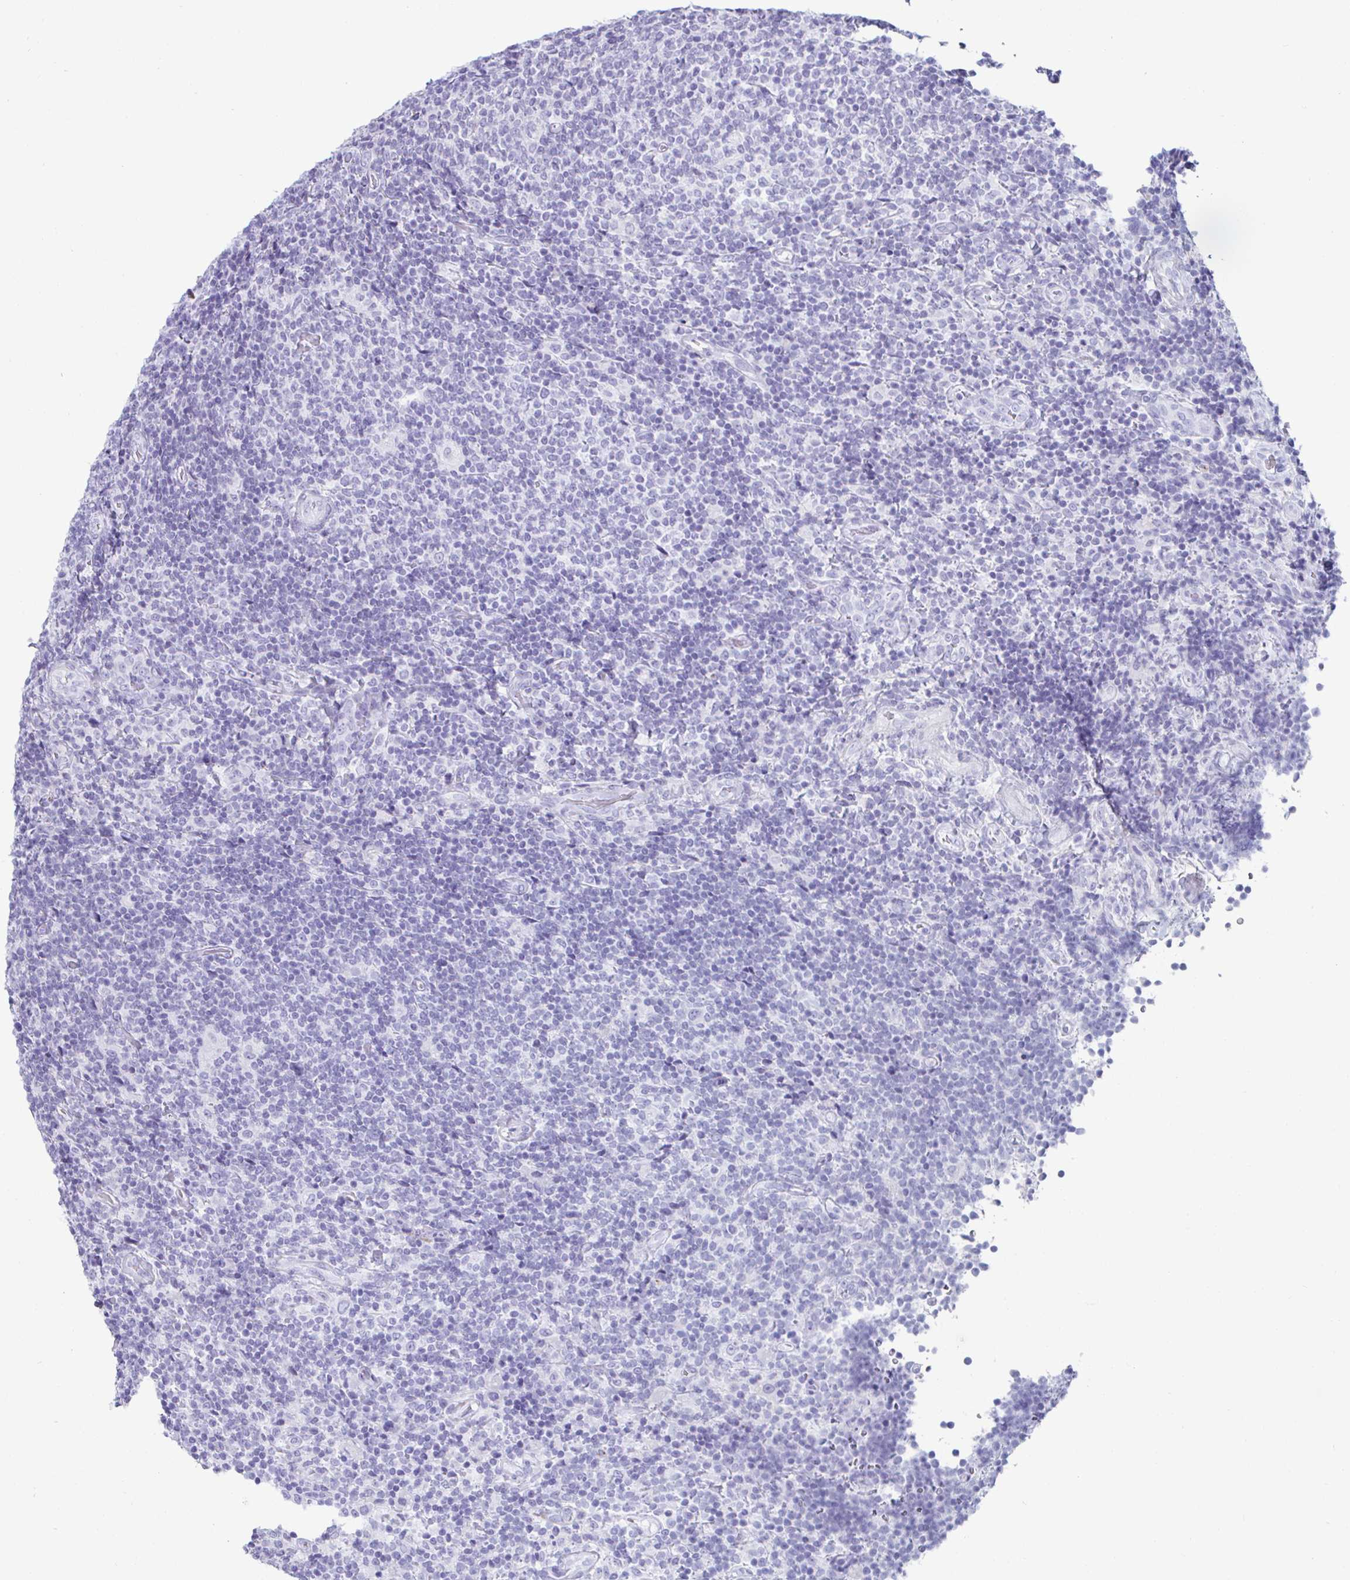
{"staining": {"intensity": "negative", "quantity": "none", "location": "none"}, "tissue": "lymphoma", "cell_type": "Tumor cells", "image_type": "cancer", "snomed": [{"axis": "morphology", "description": "Malignant lymphoma, non-Hodgkin's type, Low grade"}, {"axis": "topography", "description": "Lymph node"}], "caption": "This is an IHC image of human lymphoma. There is no positivity in tumor cells.", "gene": "CREG2", "patient": {"sex": "male", "age": 52}}